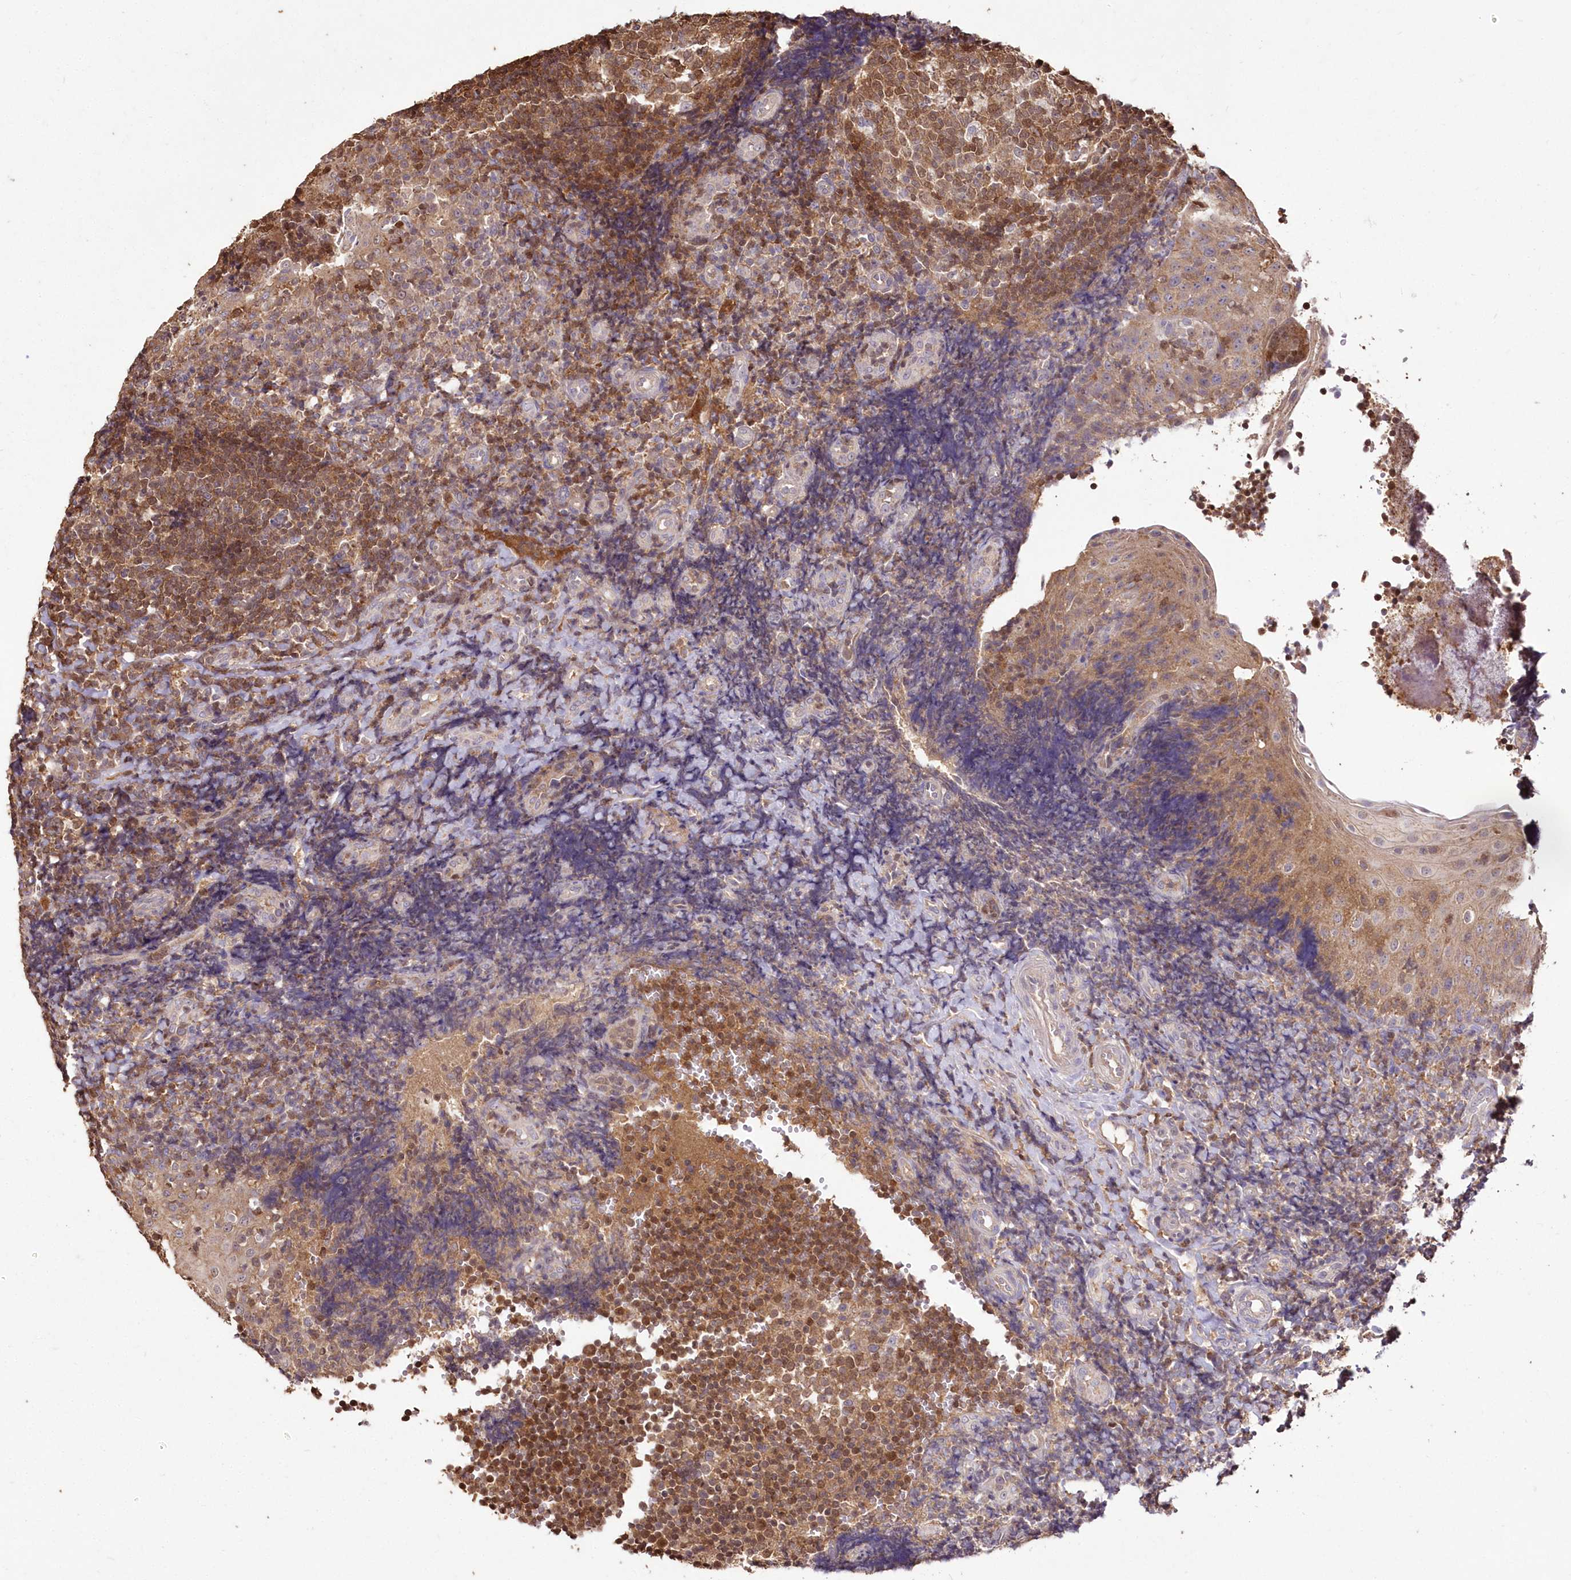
{"staining": {"intensity": "moderate", "quantity": ">75%", "location": "cytoplasmic/membranous"}, "tissue": "tonsil", "cell_type": "Germinal center cells", "image_type": "normal", "snomed": [{"axis": "morphology", "description": "Normal tissue, NOS"}, {"axis": "topography", "description": "Tonsil"}], "caption": "An image showing moderate cytoplasmic/membranous staining in about >75% of germinal center cells in benign tonsil, as visualized by brown immunohistochemical staining.", "gene": "STK17B", "patient": {"sex": "female", "age": 40}}